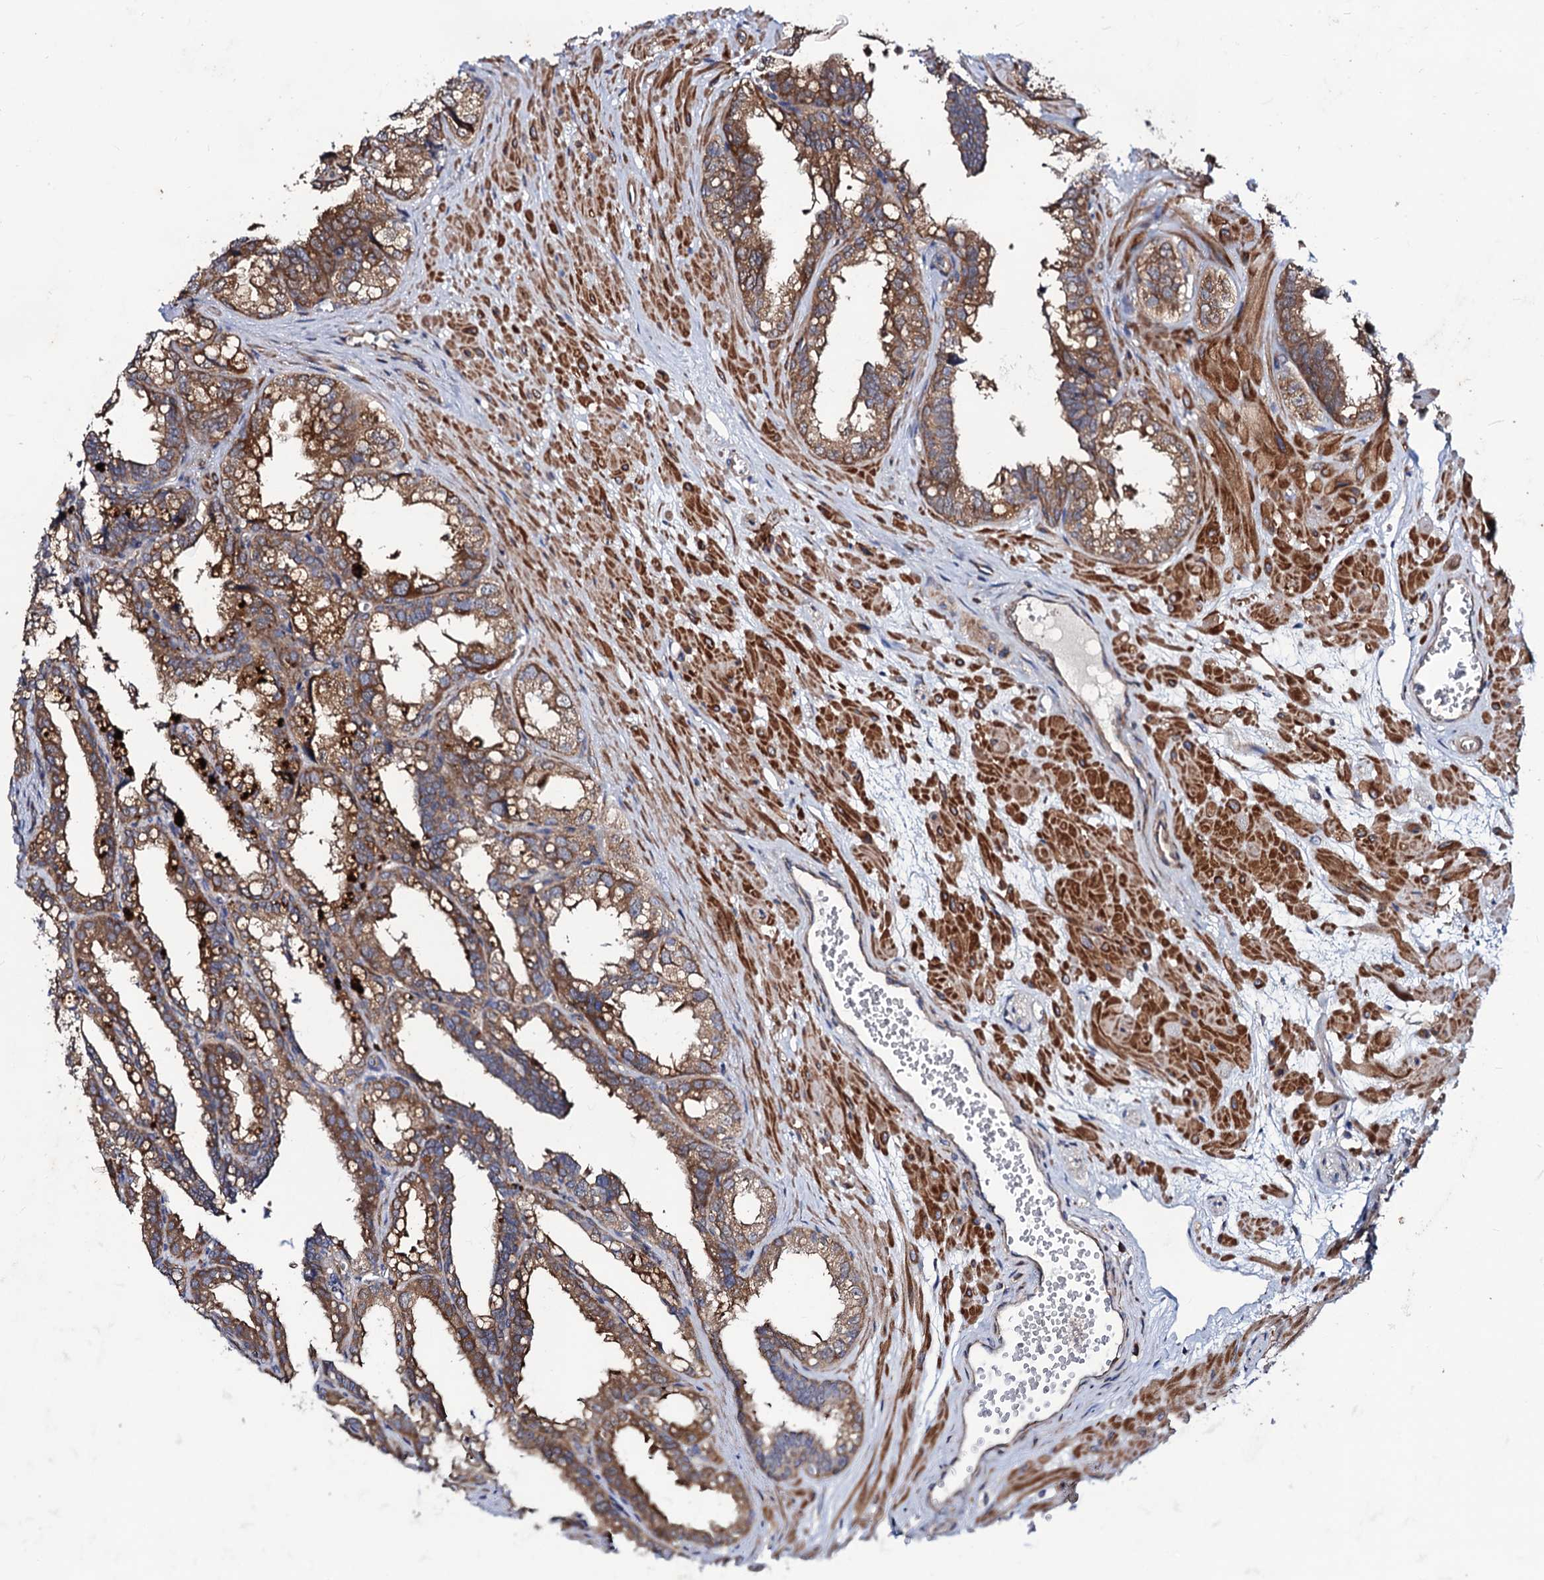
{"staining": {"intensity": "moderate", "quantity": ">75%", "location": "cytoplasmic/membranous"}, "tissue": "seminal vesicle", "cell_type": "Glandular cells", "image_type": "normal", "snomed": [{"axis": "morphology", "description": "Normal tissue, NOS"}, {"axis": "topography", "description": "Prostate"}, {"axis": "topography", "description": "Seminal veicle"}], "caption": "IHC micrograph of normal seminal vesicle stained for a protein (brown), which exhibits medium levels of moderate cytoplasmic/membranous staining in about >75% of glandular cells.", "gene": "DYDC1", "patient": {"sex": "male", "age": 51}}